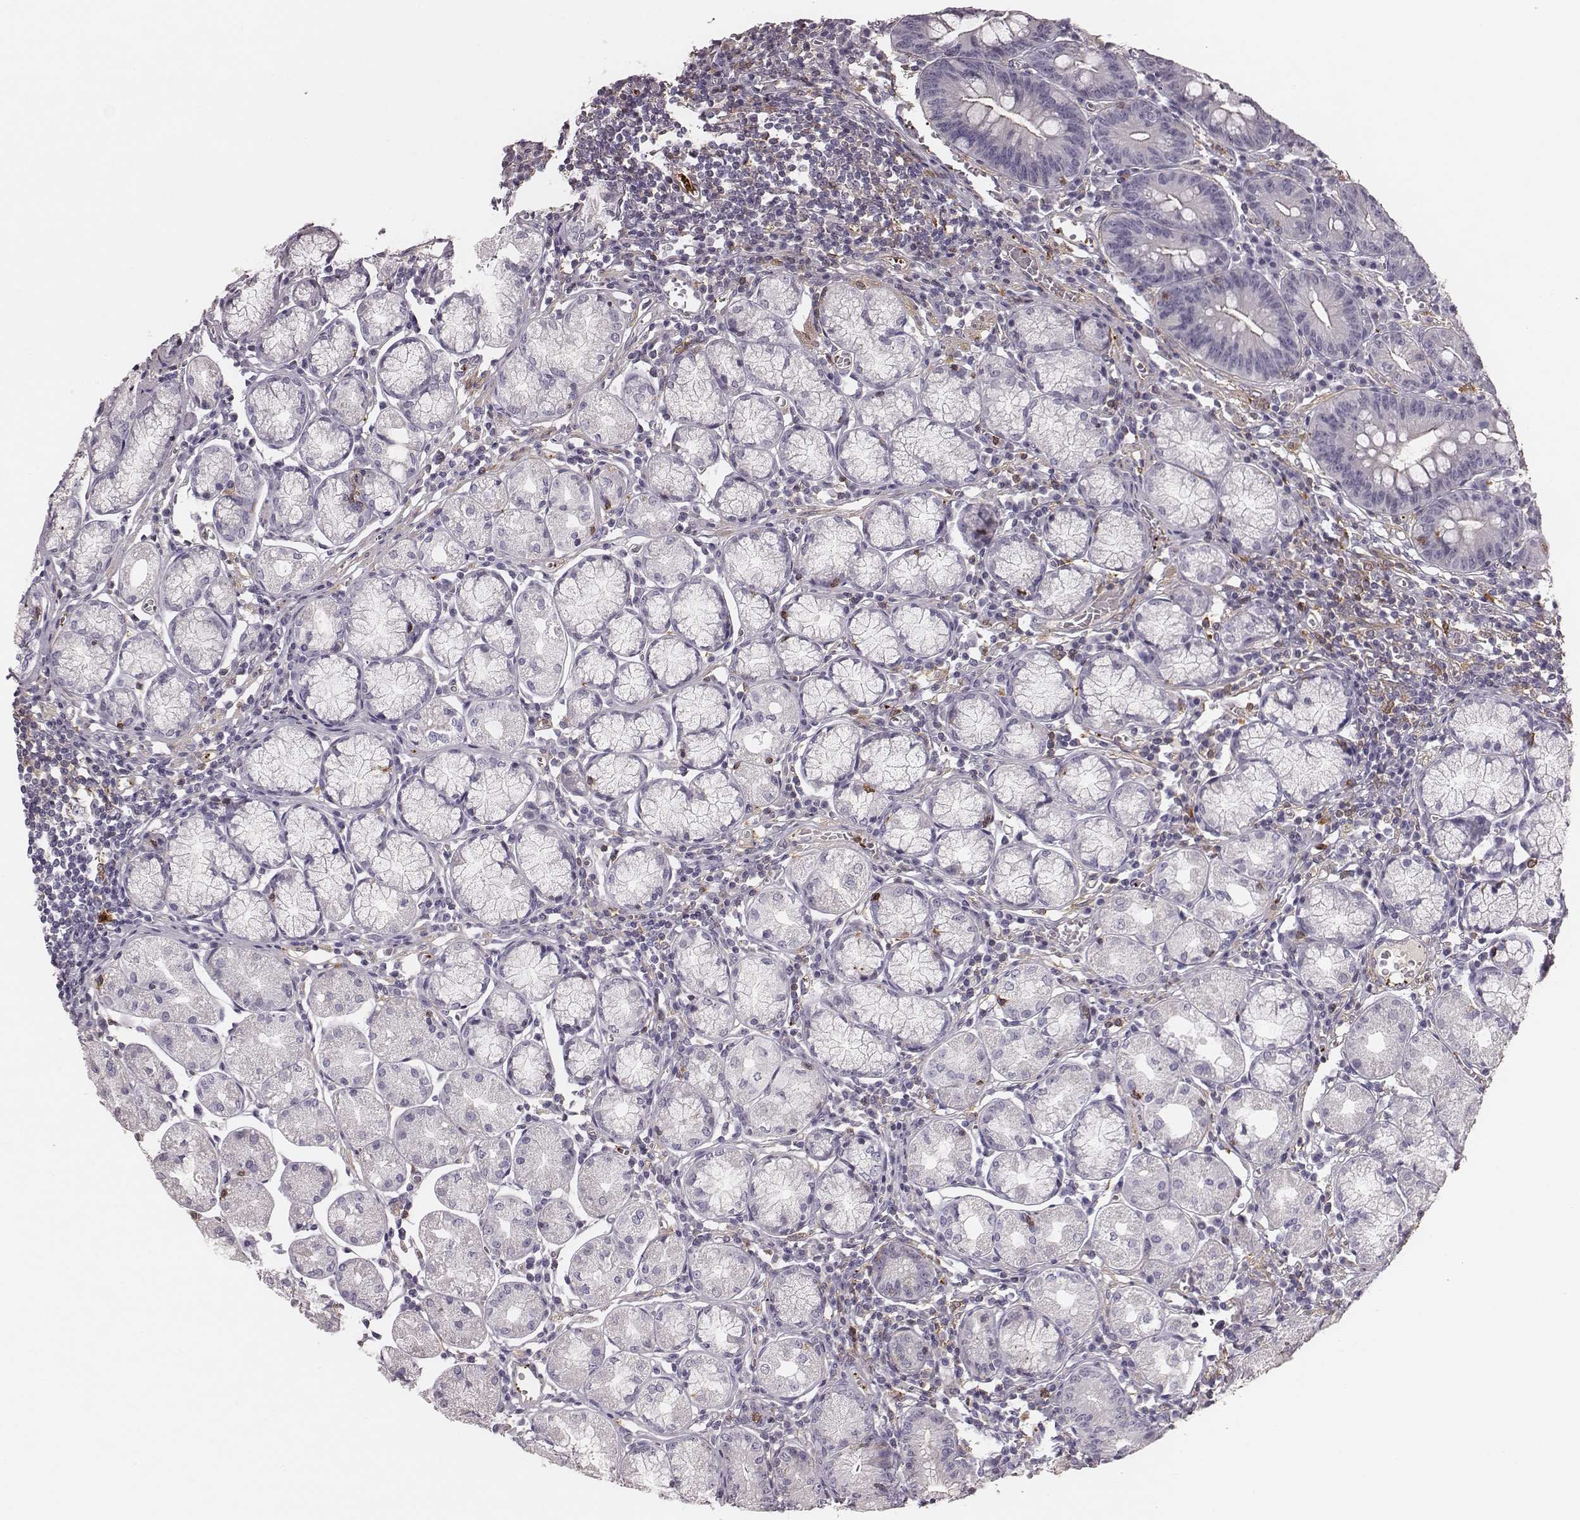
{"staining": {"intensity": "negative", "quantity": "none", "location": "none"}, "tissue": "stomach", "cell_type": "Glandular cells", "image_type": "normal", "snomed": [{"axis": "morphology", "description": "Normal tissue, NOS"}, {"axis": "topography", "description": "Stomach"}], "caption": "A micrograph of human stomach is negative for staining in glandular cells. (DAB (3,3'-diaminobenzidine) immunohistochemistry (IHC) with hematoxylin counter stain).", "gene": "ZYX", "patient": {"sex": "male", "age": 55}}